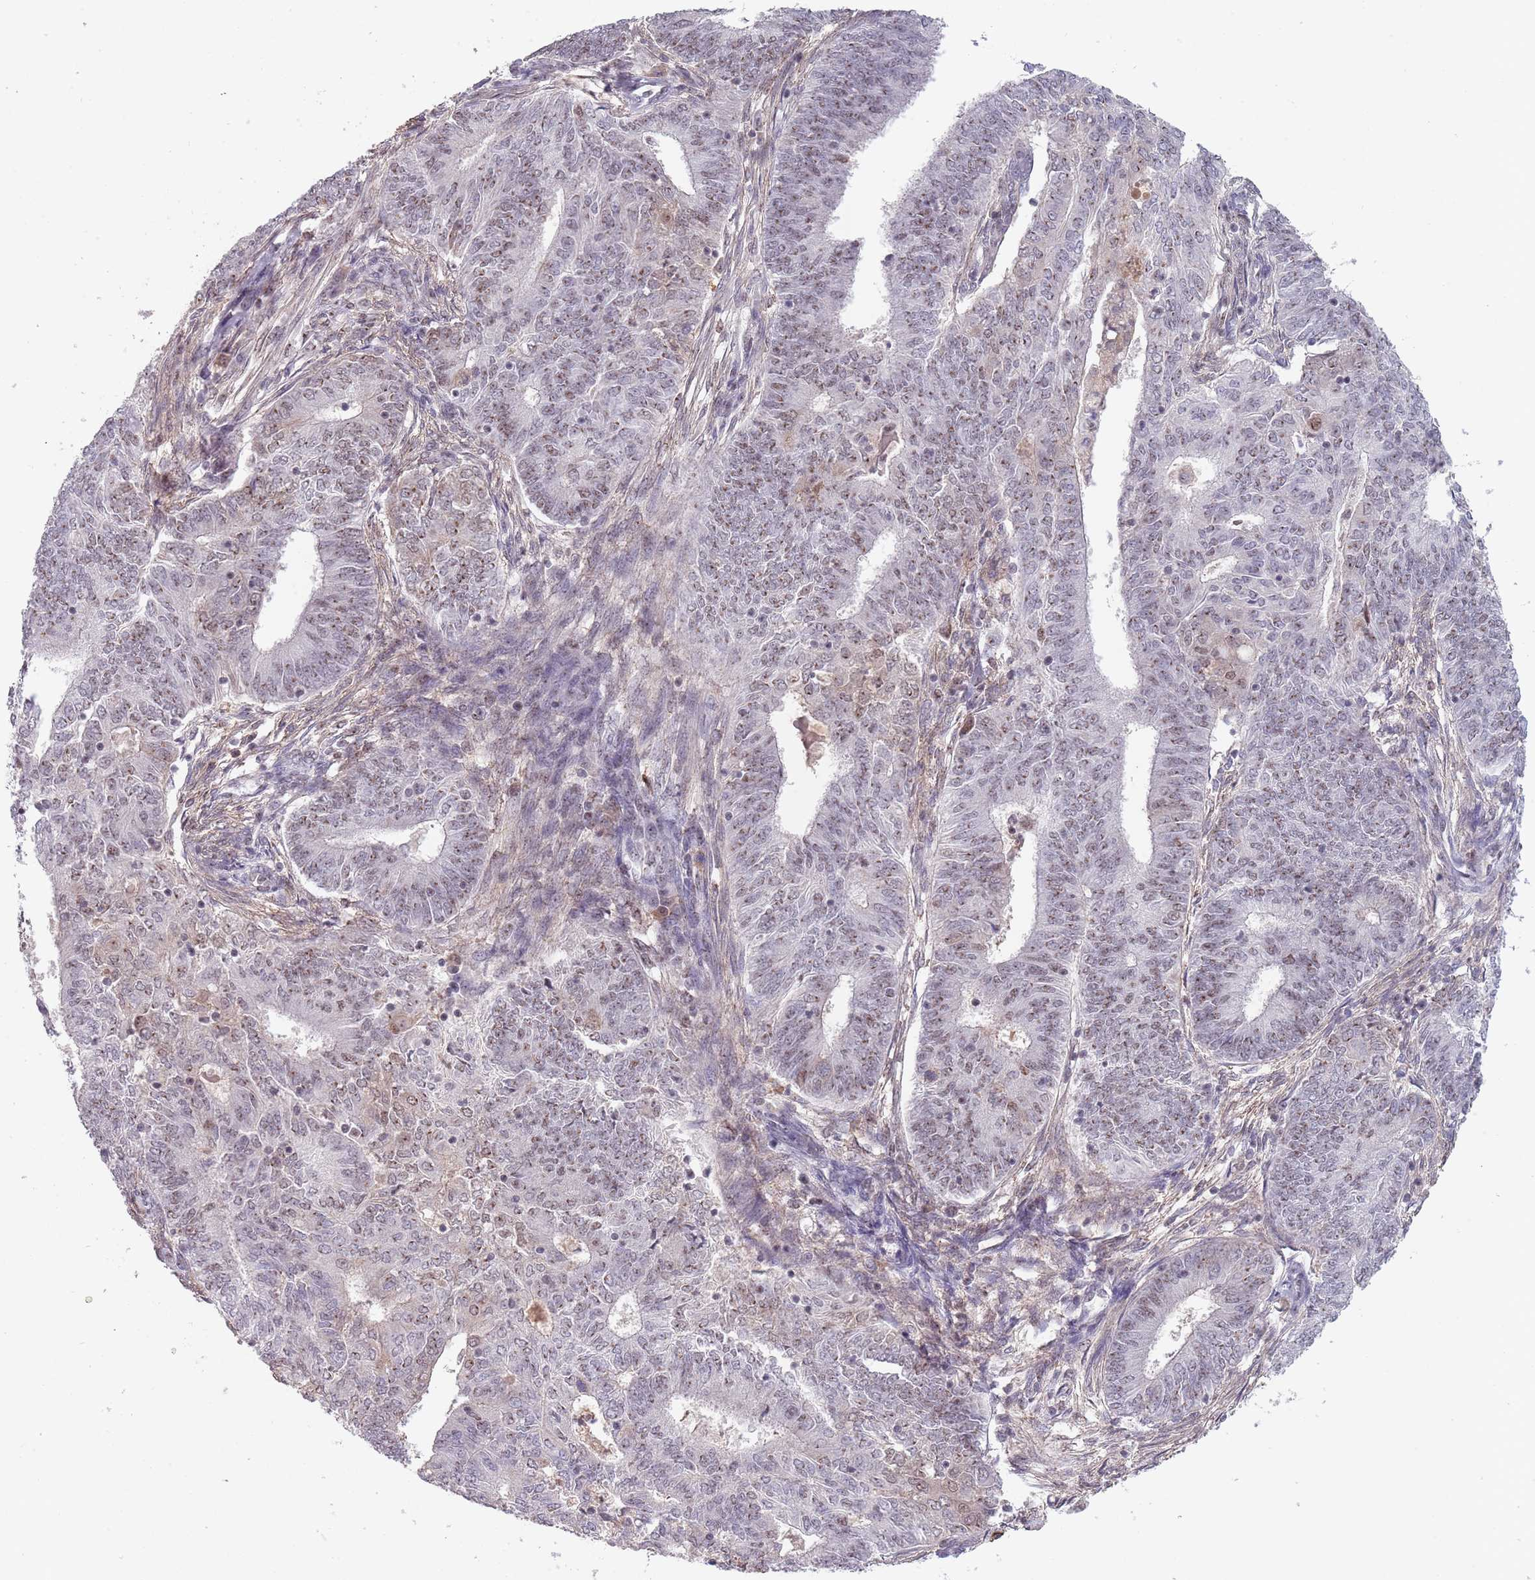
{"staining": {"intensity": "moderate", "quantity": ">75%", "location": "nuclear"}, "tissue": "endometrial cancer", "cell_type": "Tumor cells", "image_type": "cancer", "snomed": [{"axis": "morphology", "description": "Adenocarcinoma, NOS"}, {"axis": "topography", "description": "Endometrium"}], "caption": "Immunohistochemistry of endometrial cancer (adenocarcinoma) displays medium levels of moderate nuclear staining in approximately >75% of tumor cells.", "gene": "CIZ1", "patient": {"sex": "female", "age": 62}}